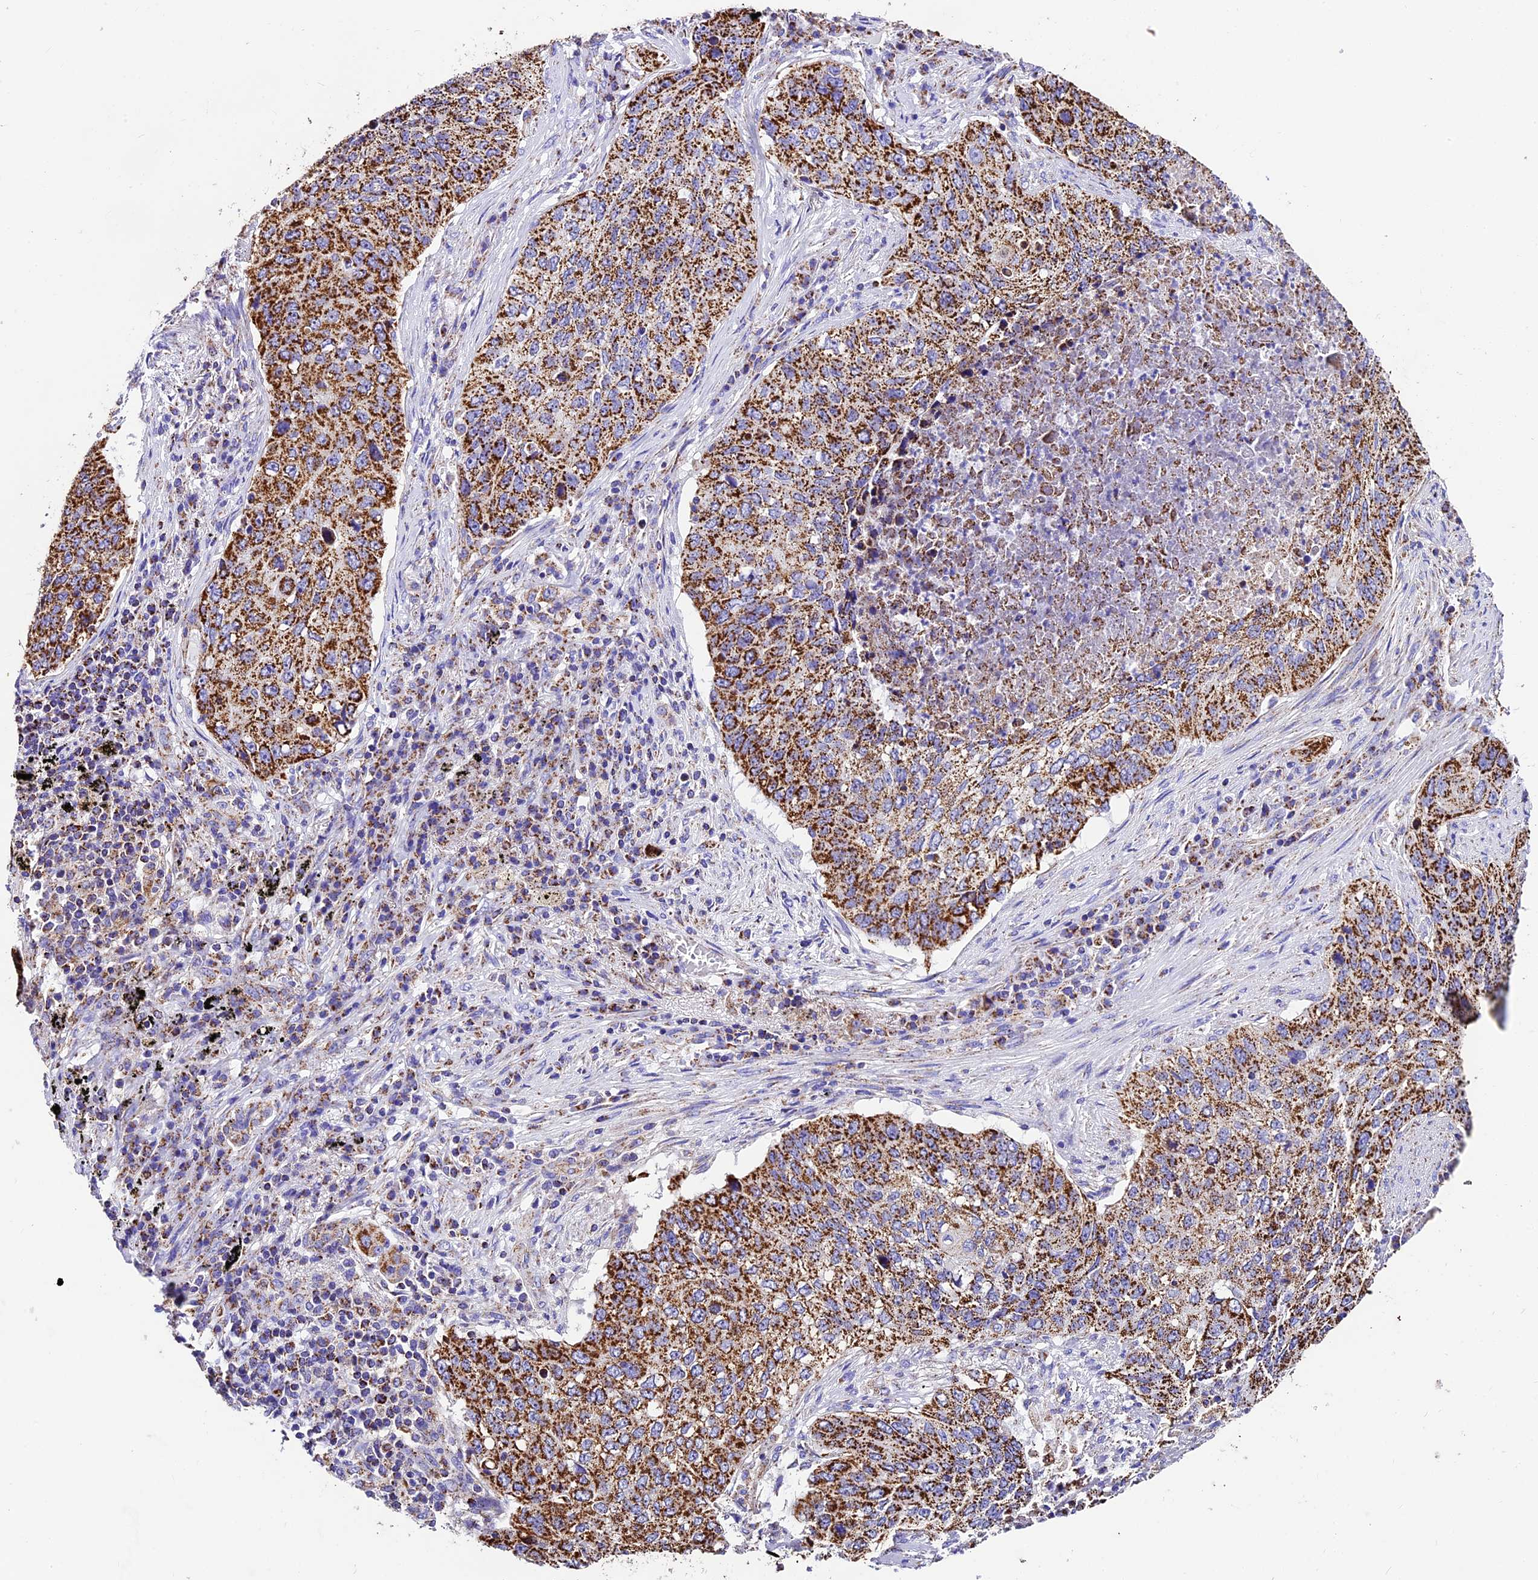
{"staining": {"intensity": "strong", "quantity": ">75%", "location": "cytoplasmic/membranous"}, "tissue": "lung cancer", "cell_type": "Tumor cells", "image_type": "cancer", "snomed": [{"axis": "morphology", "description": "Squamous cell carcinoma, NOS"}, {"axis": "topography", "description": "Lung"}], "caption": "This photomicrograph demonstrates lung squamous cell carcinoma stained with IHC to label a protein in brown. The cytoplasmic/membranous of tumor cells show strong positivity for the protein. Nuclei are counter-stained blue.", "gene": "DCAF5", "patient": {"sex": "female", "age": 63}}